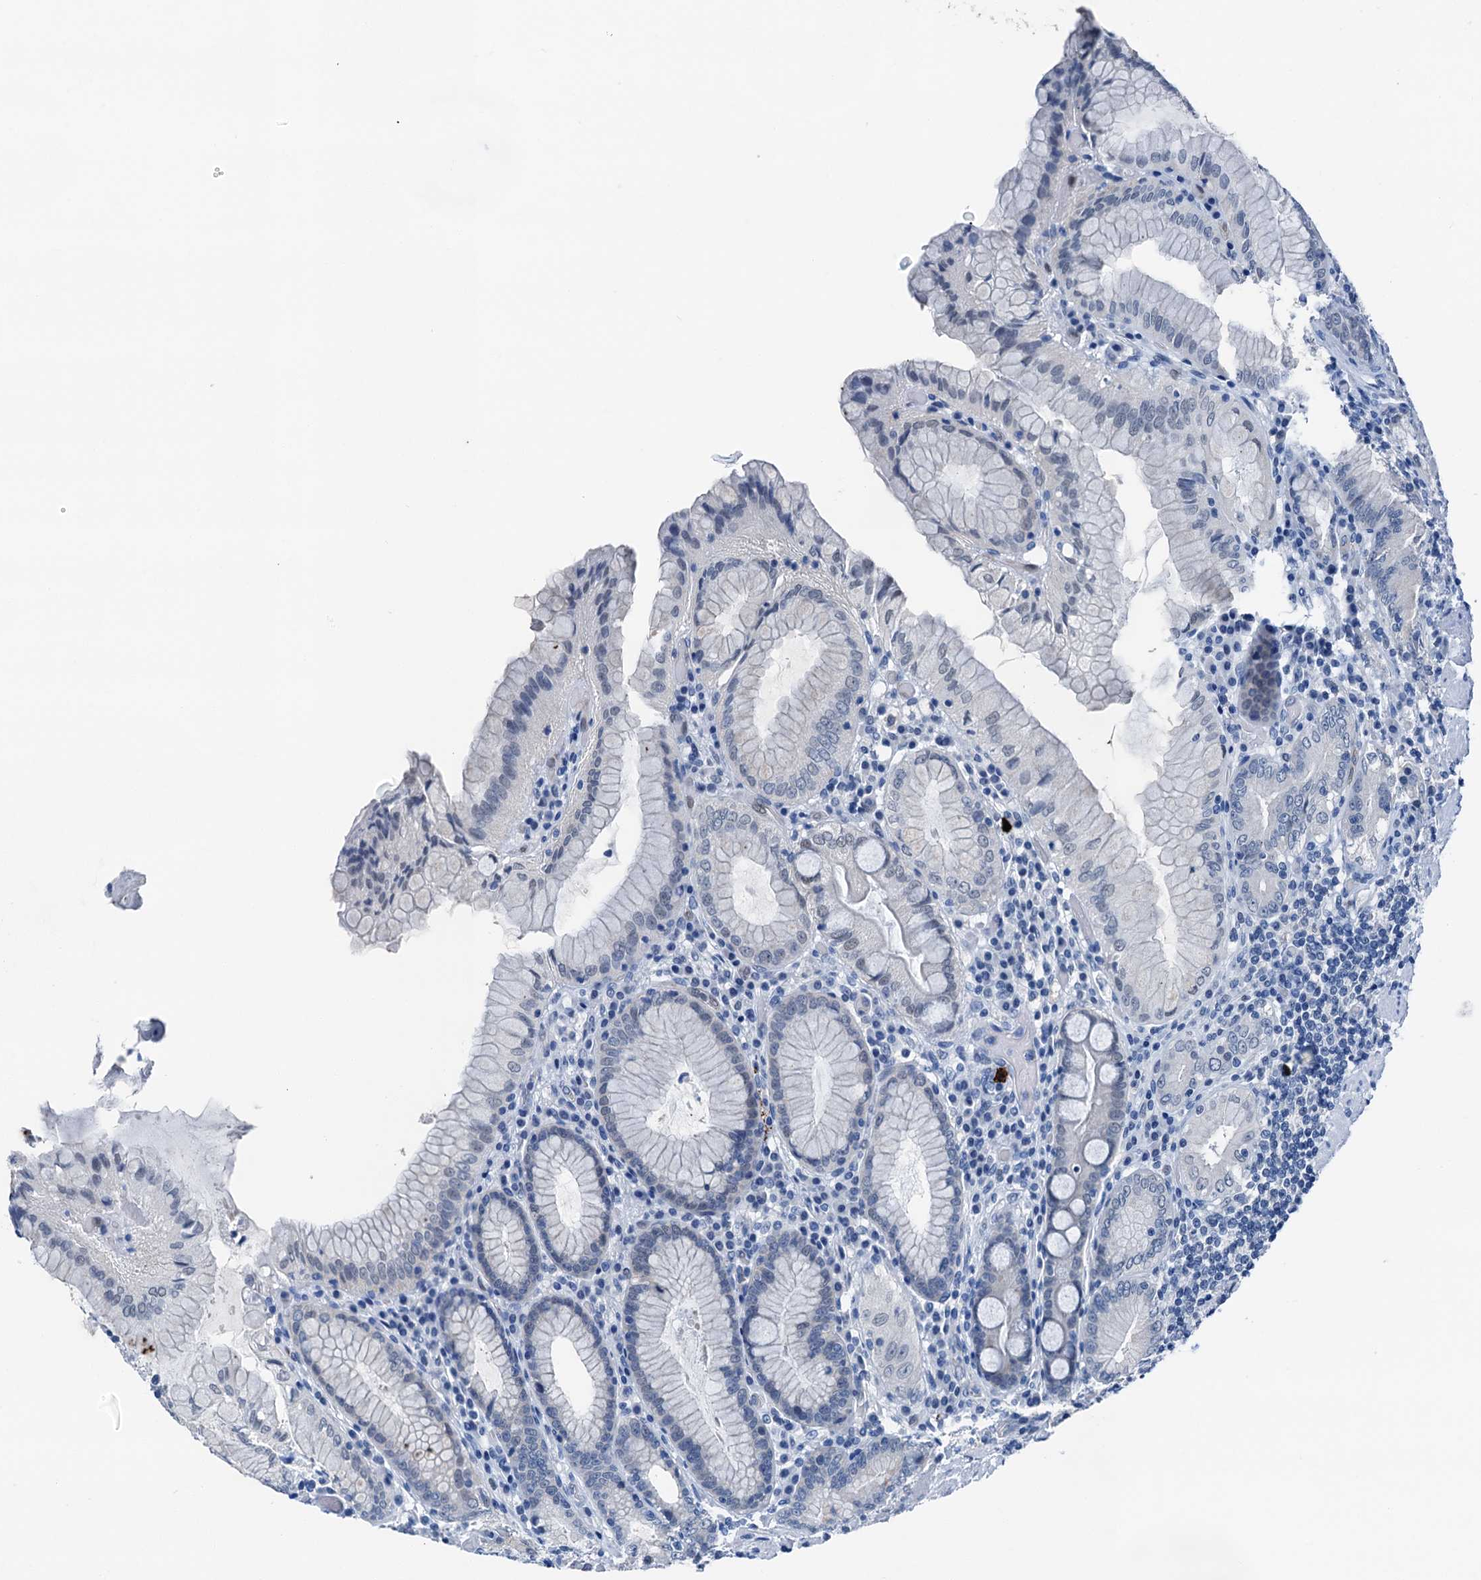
{"staining": {"intensity": "negative", "quantity": "none", "location": "none"}, "tissue": "stomach", "cell_type": "Glandular cells", "image_type": "normal", "snomed": [{"axis": "morphology", "description": "Normal tissue, NOS"}, {"axis": "topography", "description": "Stomach, upper"}, {"axis": "topography", "description": "Stomach, lower"}], "caption": "A high-resolution image shows immunohistochemistry staining of unremarkable stomach, which displays no significant positivity in glandular cells. (DAB immunohistochemistry (IHC) with hematoxylin counter stain).", "gene": "CBLN3", "patient": {"sex": "female", "age": 76}}